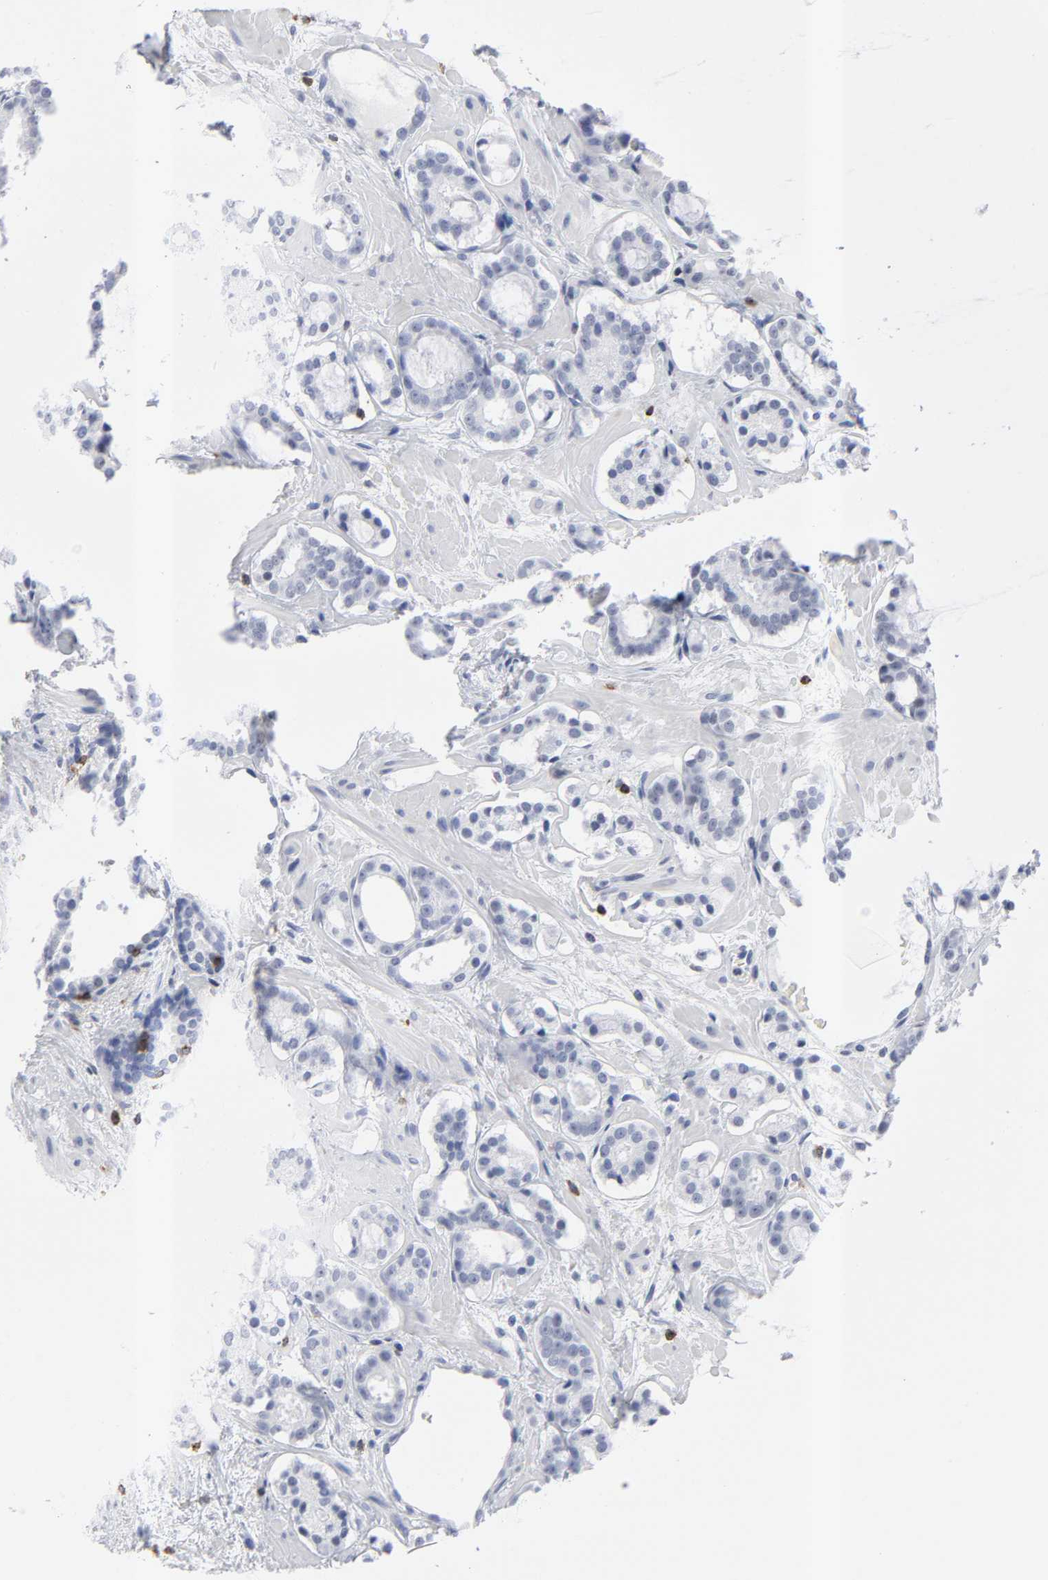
{"staining": {"intensity": "negative", "quantity": "none", "location": "none"}, "tissue": "prostate cancer", "cell_type": "Tumor cells", "image_type": "cancer", "snomed": [{"axis": "morphology", "description": "Adenocarcinoma, Low grade"}, {"axis": "topography", "description": "Prostate"}], "caption": "Tumor cells show no significant protein positivity in prostate cancer. The staining was performed using DAB to visualize the protein expression in brown, while the nuclei were stained in blue with hematoxylin (Magnification: 20x).", "gene": "CD2", "patient": {"sex": "male", "age": 57}}